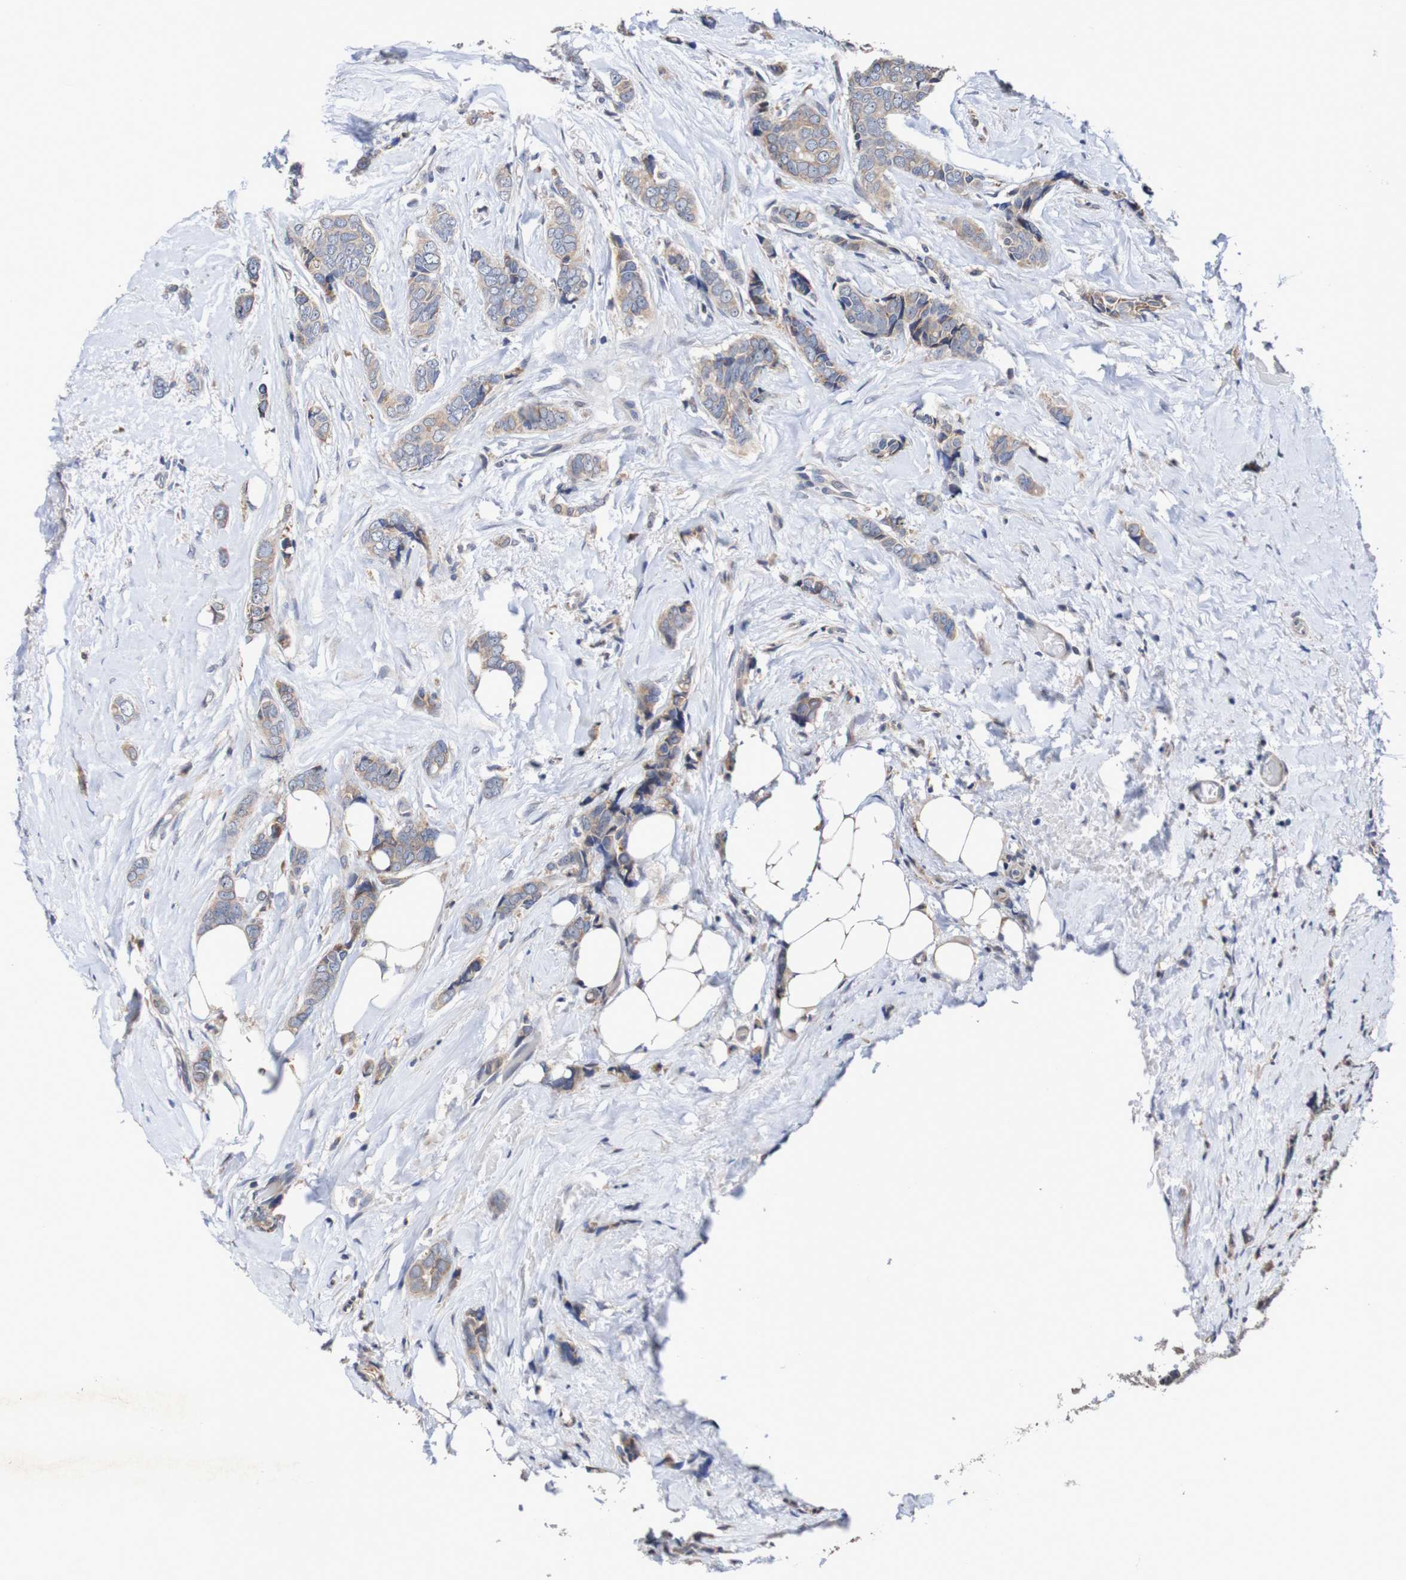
{"staining": {"intensity": "weak", "quantity": ">75%", "location": "cytoplasmic/membranous"}, "tissue": "breast cancer", "cell_type": "Tumor cells", "image_type": "cancer", "snomed": [{"axis": "morphology", "description": "Lobular carcinoma"}, {"axis": "topography", "description": "Skin"}, {"axis": "topography", "description": "Breast"}], "caption": "Breast cancer (lobular carcinoma) was stained to show a protein in brown. There is low levels of weak cytoplasmic/membranous expression in approximately >75% of tumor cells.", "gene": "FIBP", "patient": {"sex": "female", "age": 46}}